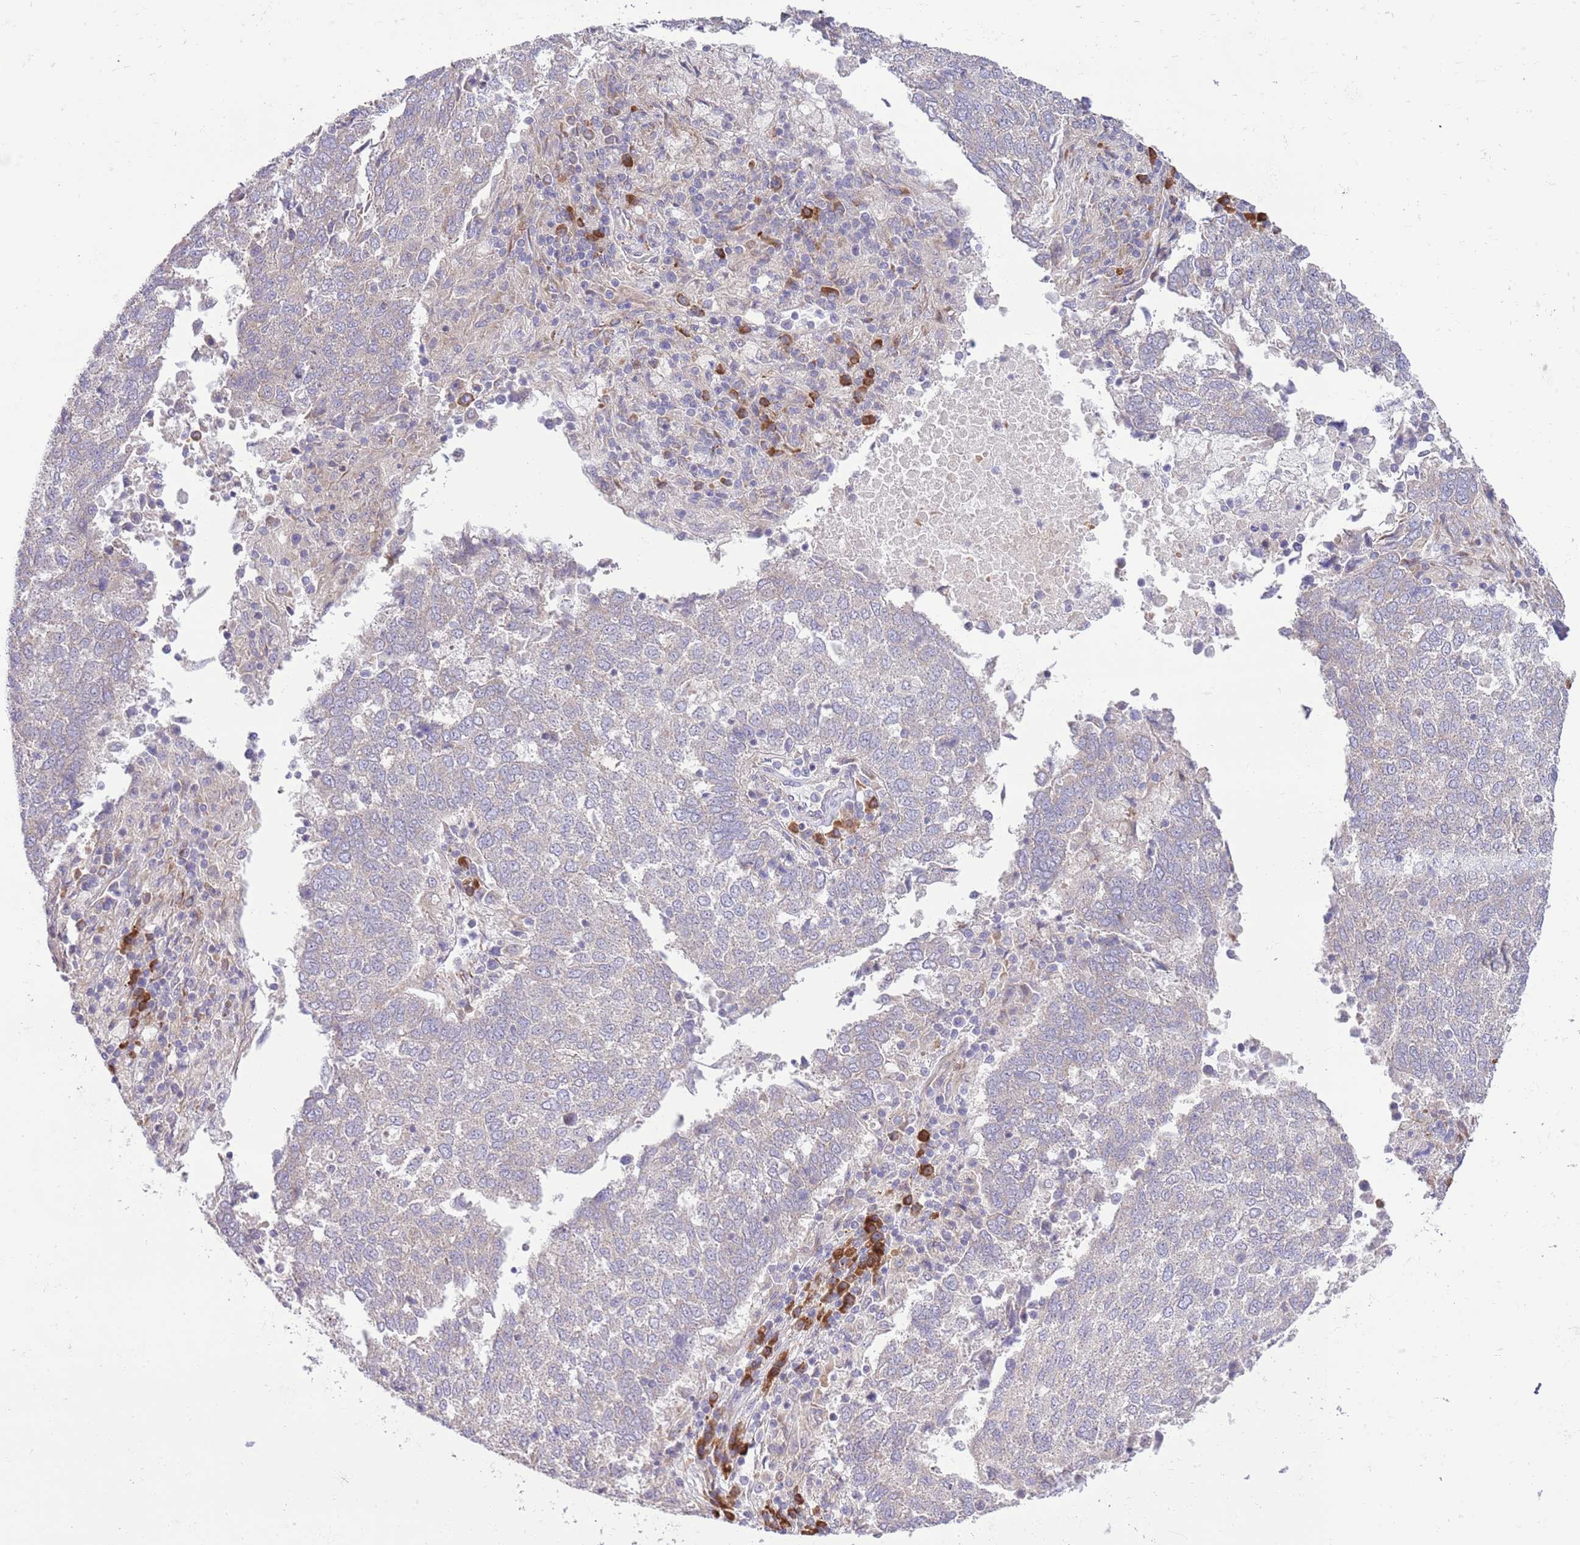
{"staining": {"intensity": "negative", "quantity": "none", "location": "none"}, "tissue": "lung cancer", "cell_type": "Tumor cells", "image_type": "cancer", "snomed": [{"axis": "morphology", "description": "Squamous cell carcinoma, NOS"}, {"axis": "topography", "description": "Lung"}], "caption": "Tumor cells are negative for brown protein staining in lung cancer.", "gene": "DAND5", "patient": {"sex": "male", "age": 73}}